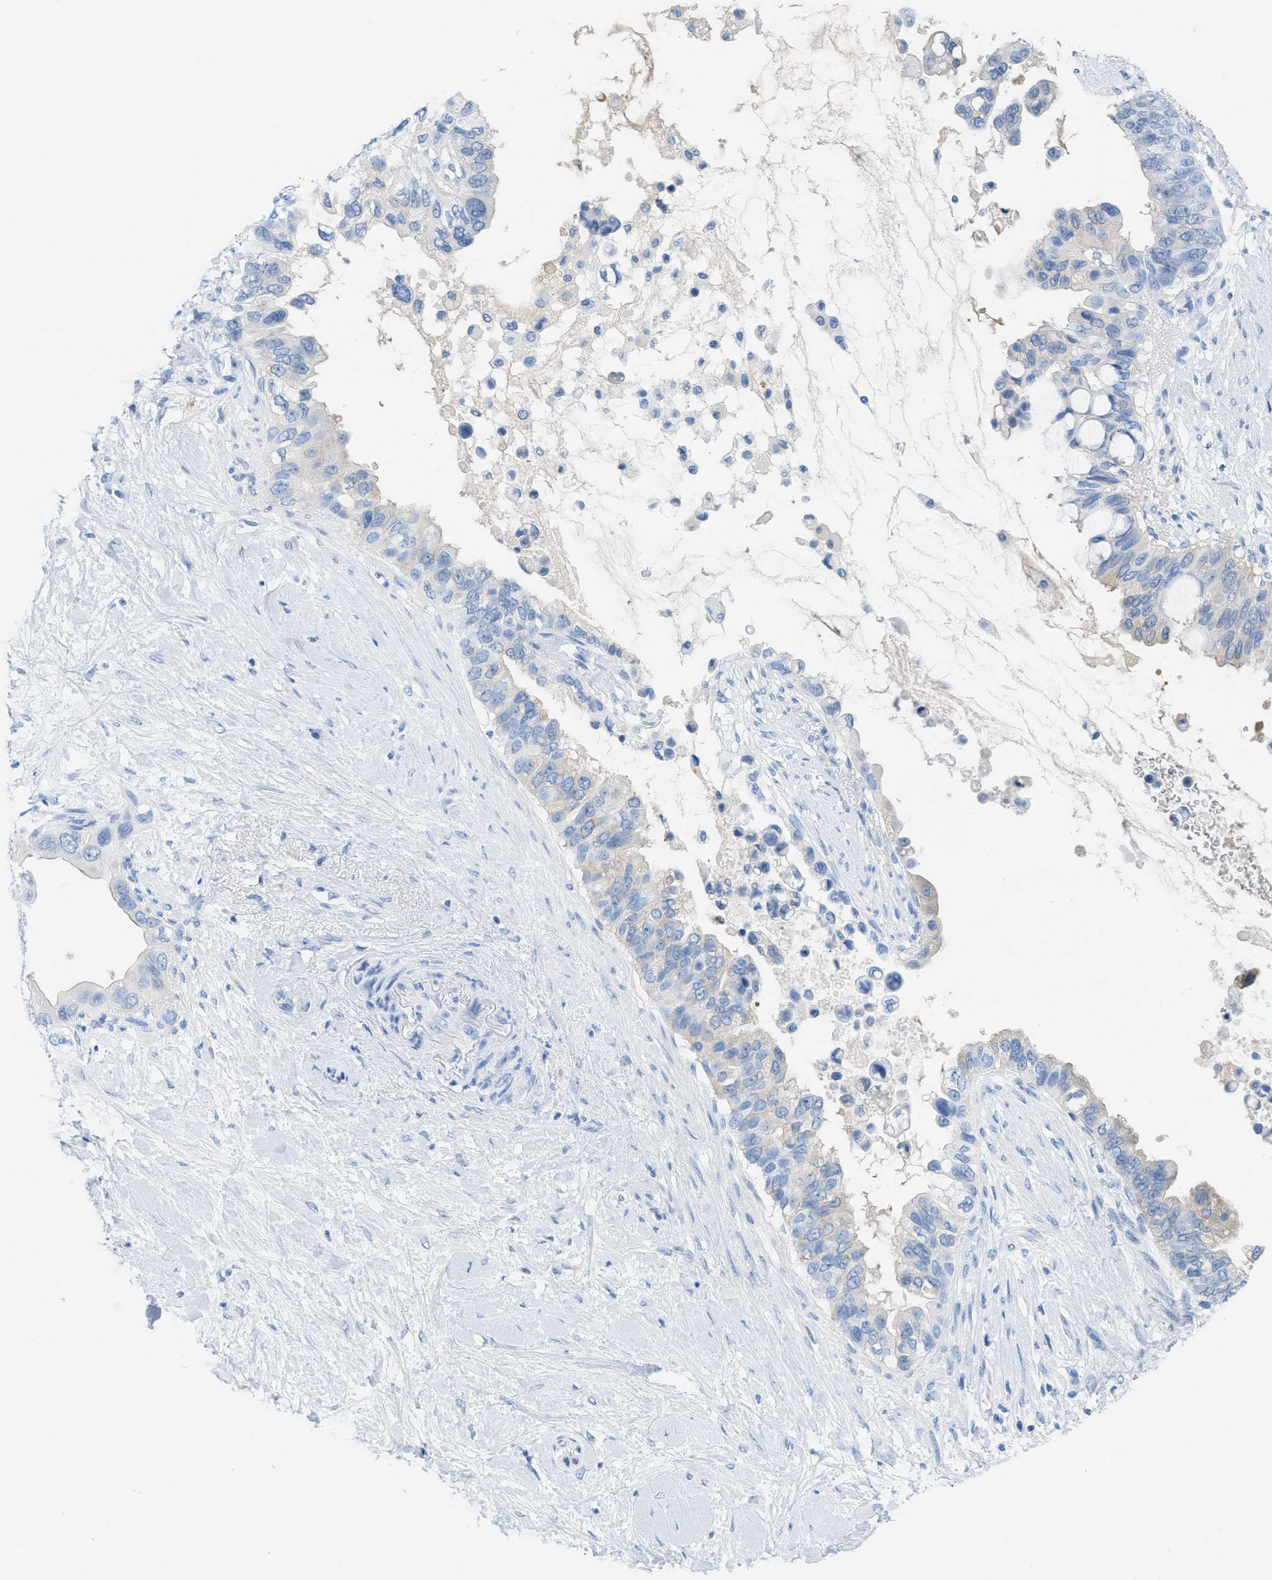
{"staining": {"intensity": "negative", "quantity": "none", "location": "none"}, "tissue": "pancreatic cancer", "cell_type": "Tumor cells", "image_type": "cancer", "snomed": [{"axis": "morphology", "description": "Adenocarcinoma, NOS"}, {"axis": "topography", "description": "Pancreas"}], "caption": "DAB immunohistochemical staining of pancreatic cancer (adenocarcinoma) demonstrates no significant expression in tumor cells. Brightfield microscopy of immunohistochemistry (IHC) stained with DAB (brown) and hematoxylin (blue), captured at high magnification.", "gene": "ASGR1", "patient": {"sex": "female", "age": 56}}